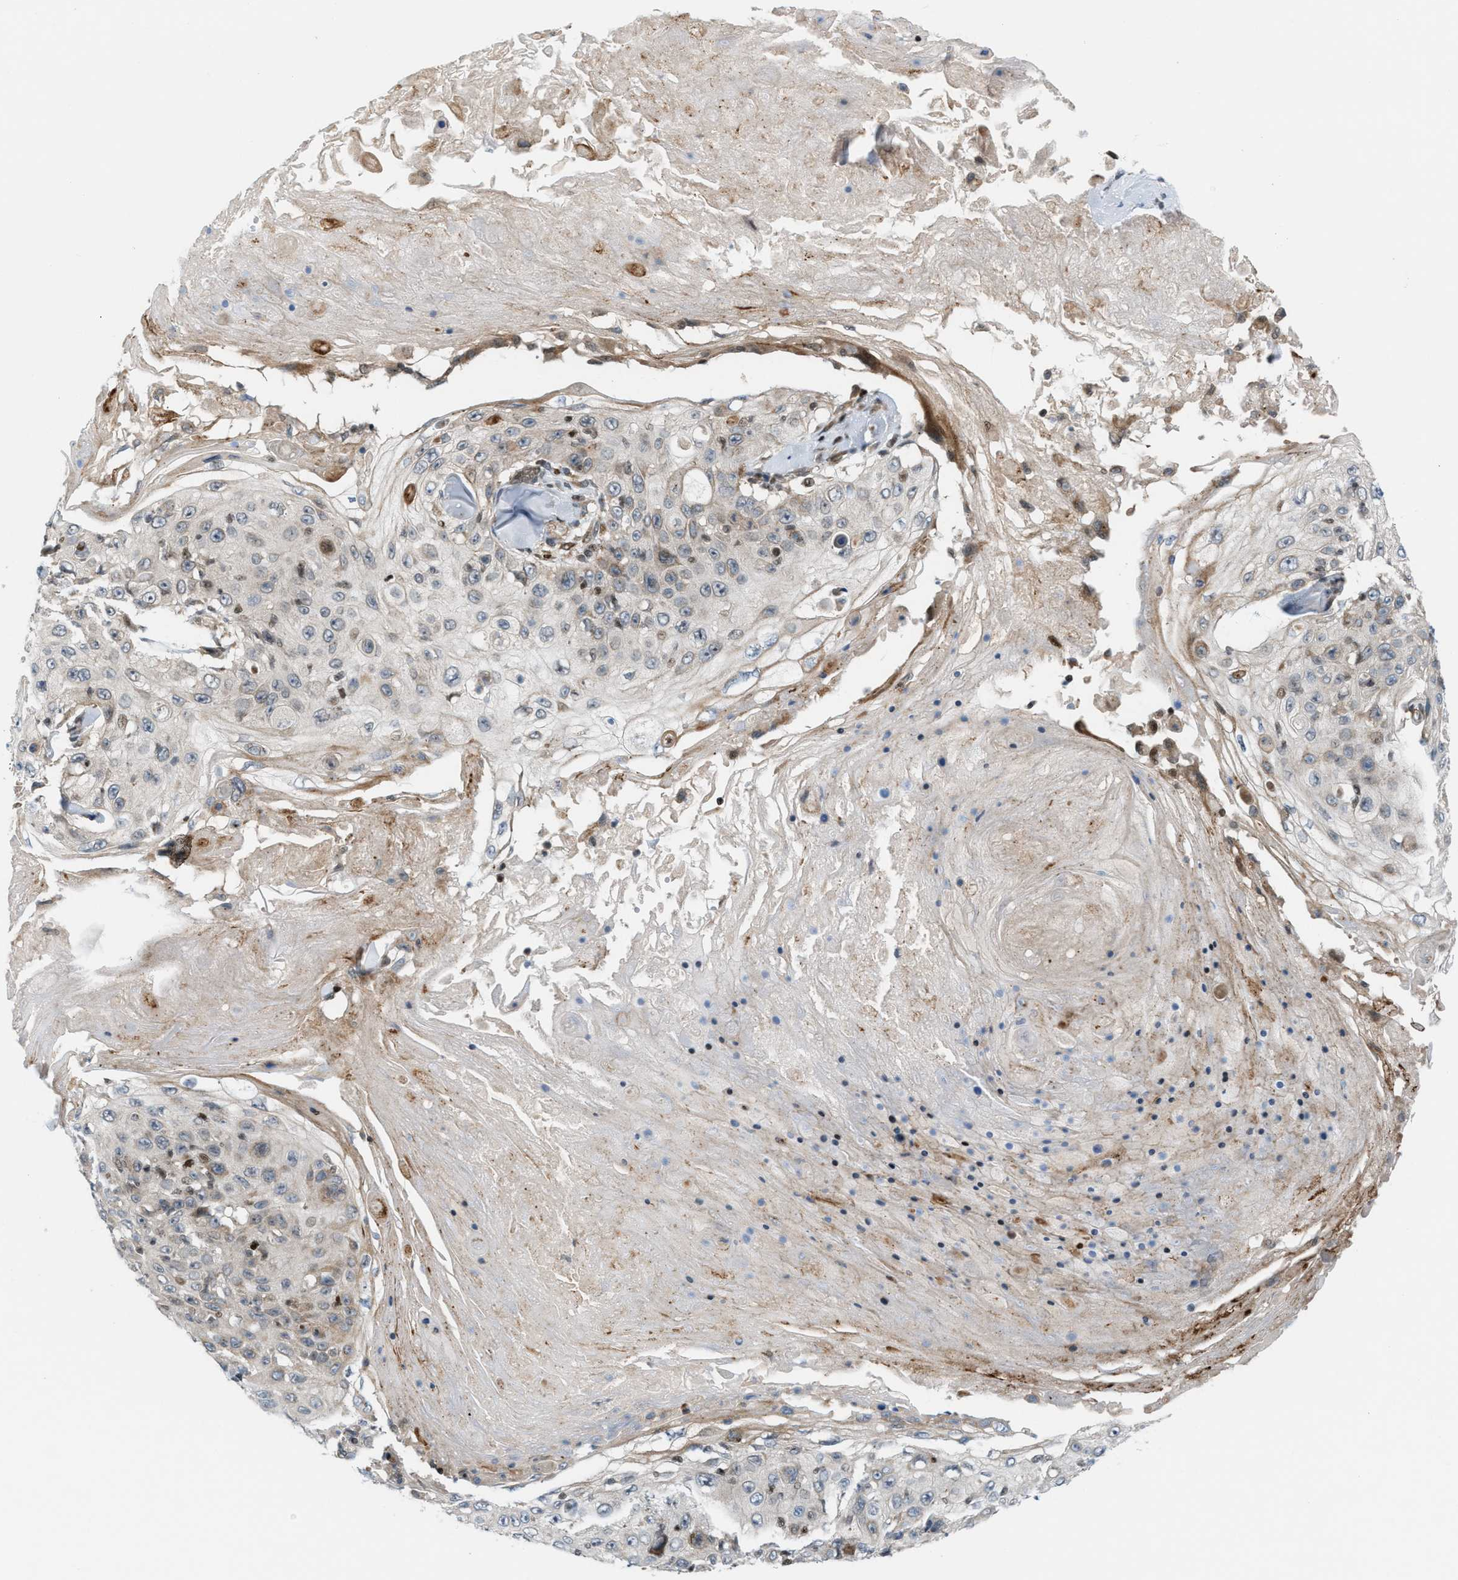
{"staining": {"intensity": "weak", "quantity": "<25%", "location": "cytoplasmic/membranous"}, "tissue": "skin cancer", "cell_type": "Tumor cells", "image_type": "cancer", "snomed": [{"axis": "morphology", "description": "Squamous cell carcinoma, NOS"}, {"axis": "topography", "description": "Skin"}], "caption": "This is an IHC photomicrograph of skin cancer. There is no staining in tumor cells.", "gene": "ZNF276", "patient": {"sex": "male", "age": 86}}